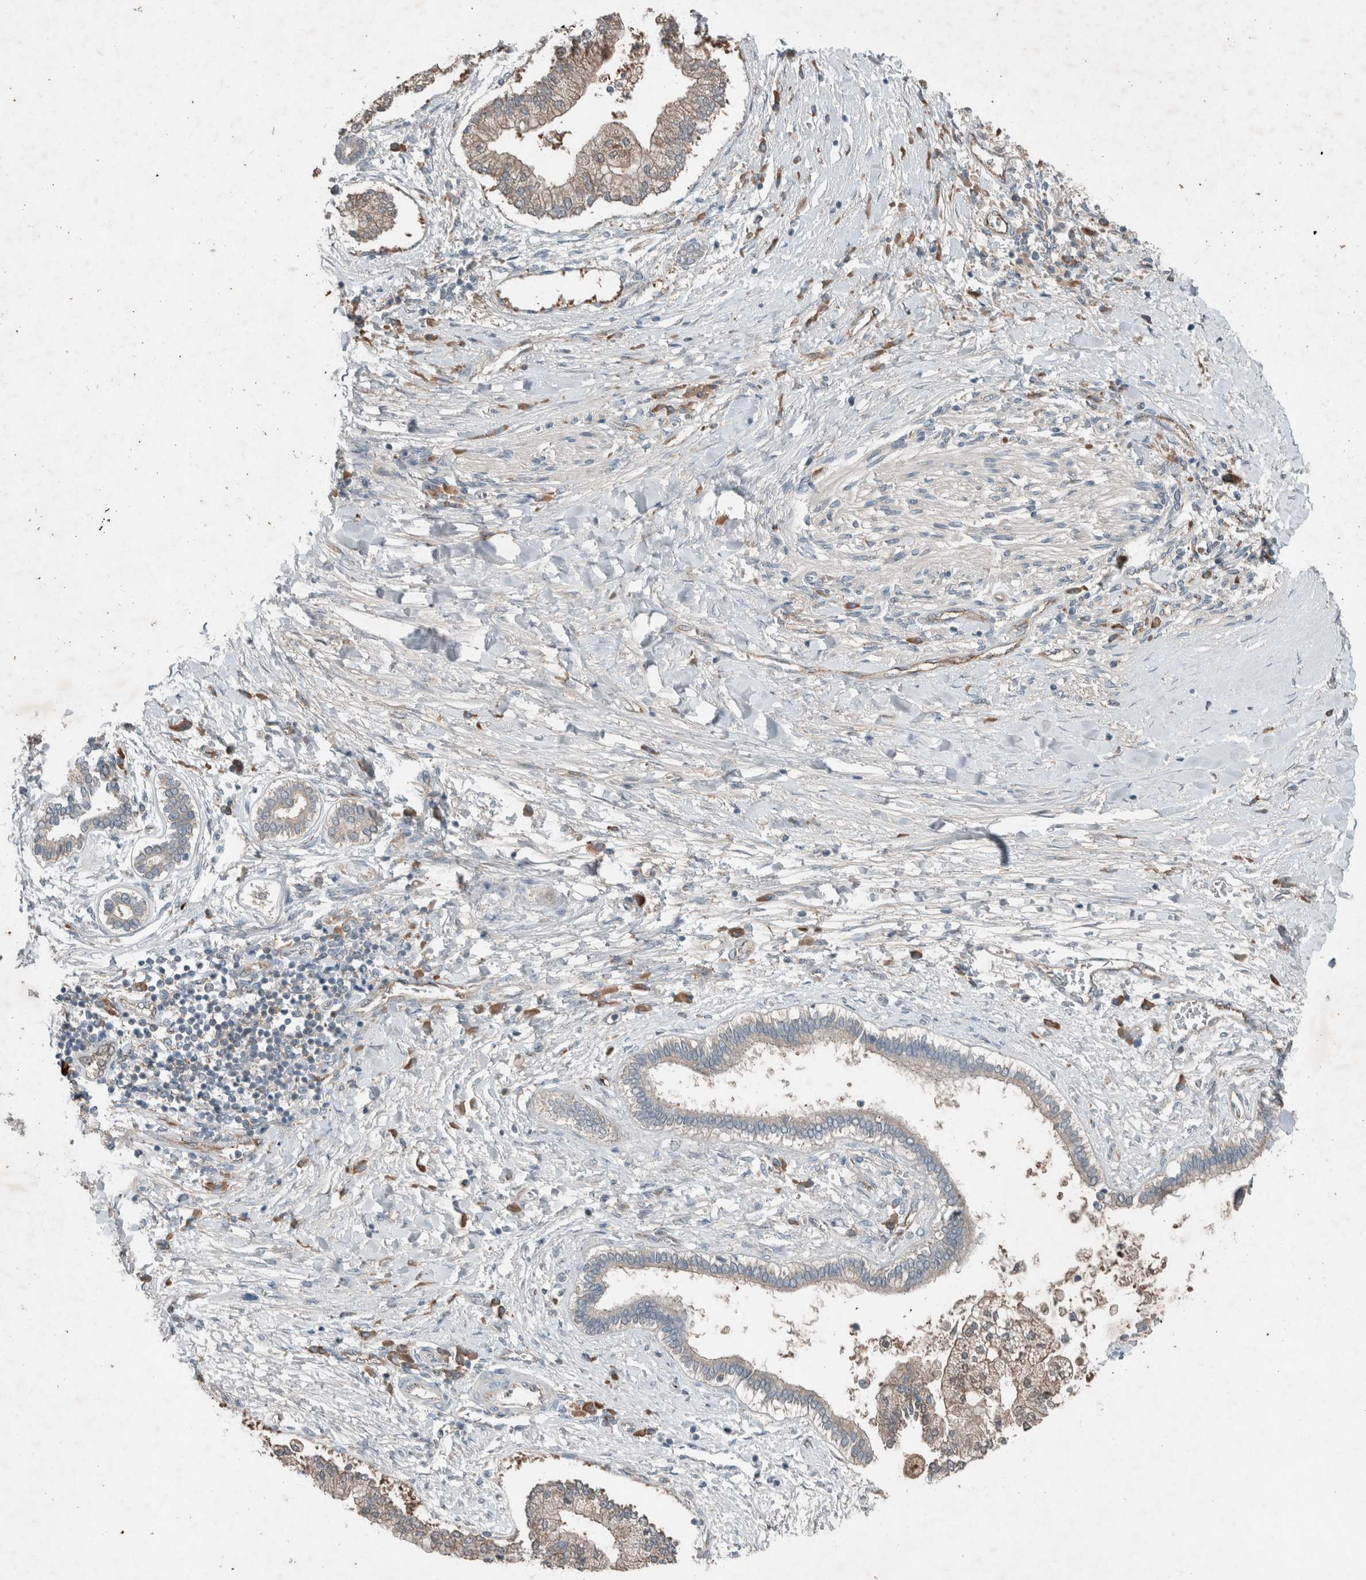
{"staining": {"intensity": "weak", "quantity": ">75%", "location": "cytoplasmic/membranous"}, "tissue": "liver cancer", "cell_type": "Tumor cells", "image_type": "cancer", "snomed": [{"axis": "morphology", "description": "Cholangiocarcinoma"}, {"axis": "topography", "description": "Liver"}], "caption": "Immunohistochemical staining of liver cholangiocarcinoma demonstrates low levels of weak cytoplasmic/membranous staining in approximately >75% of tumor cells. Nuclei are stained in blue.", "gene": "RALGDS", "patient": {"sex": "male", "age": 50}}